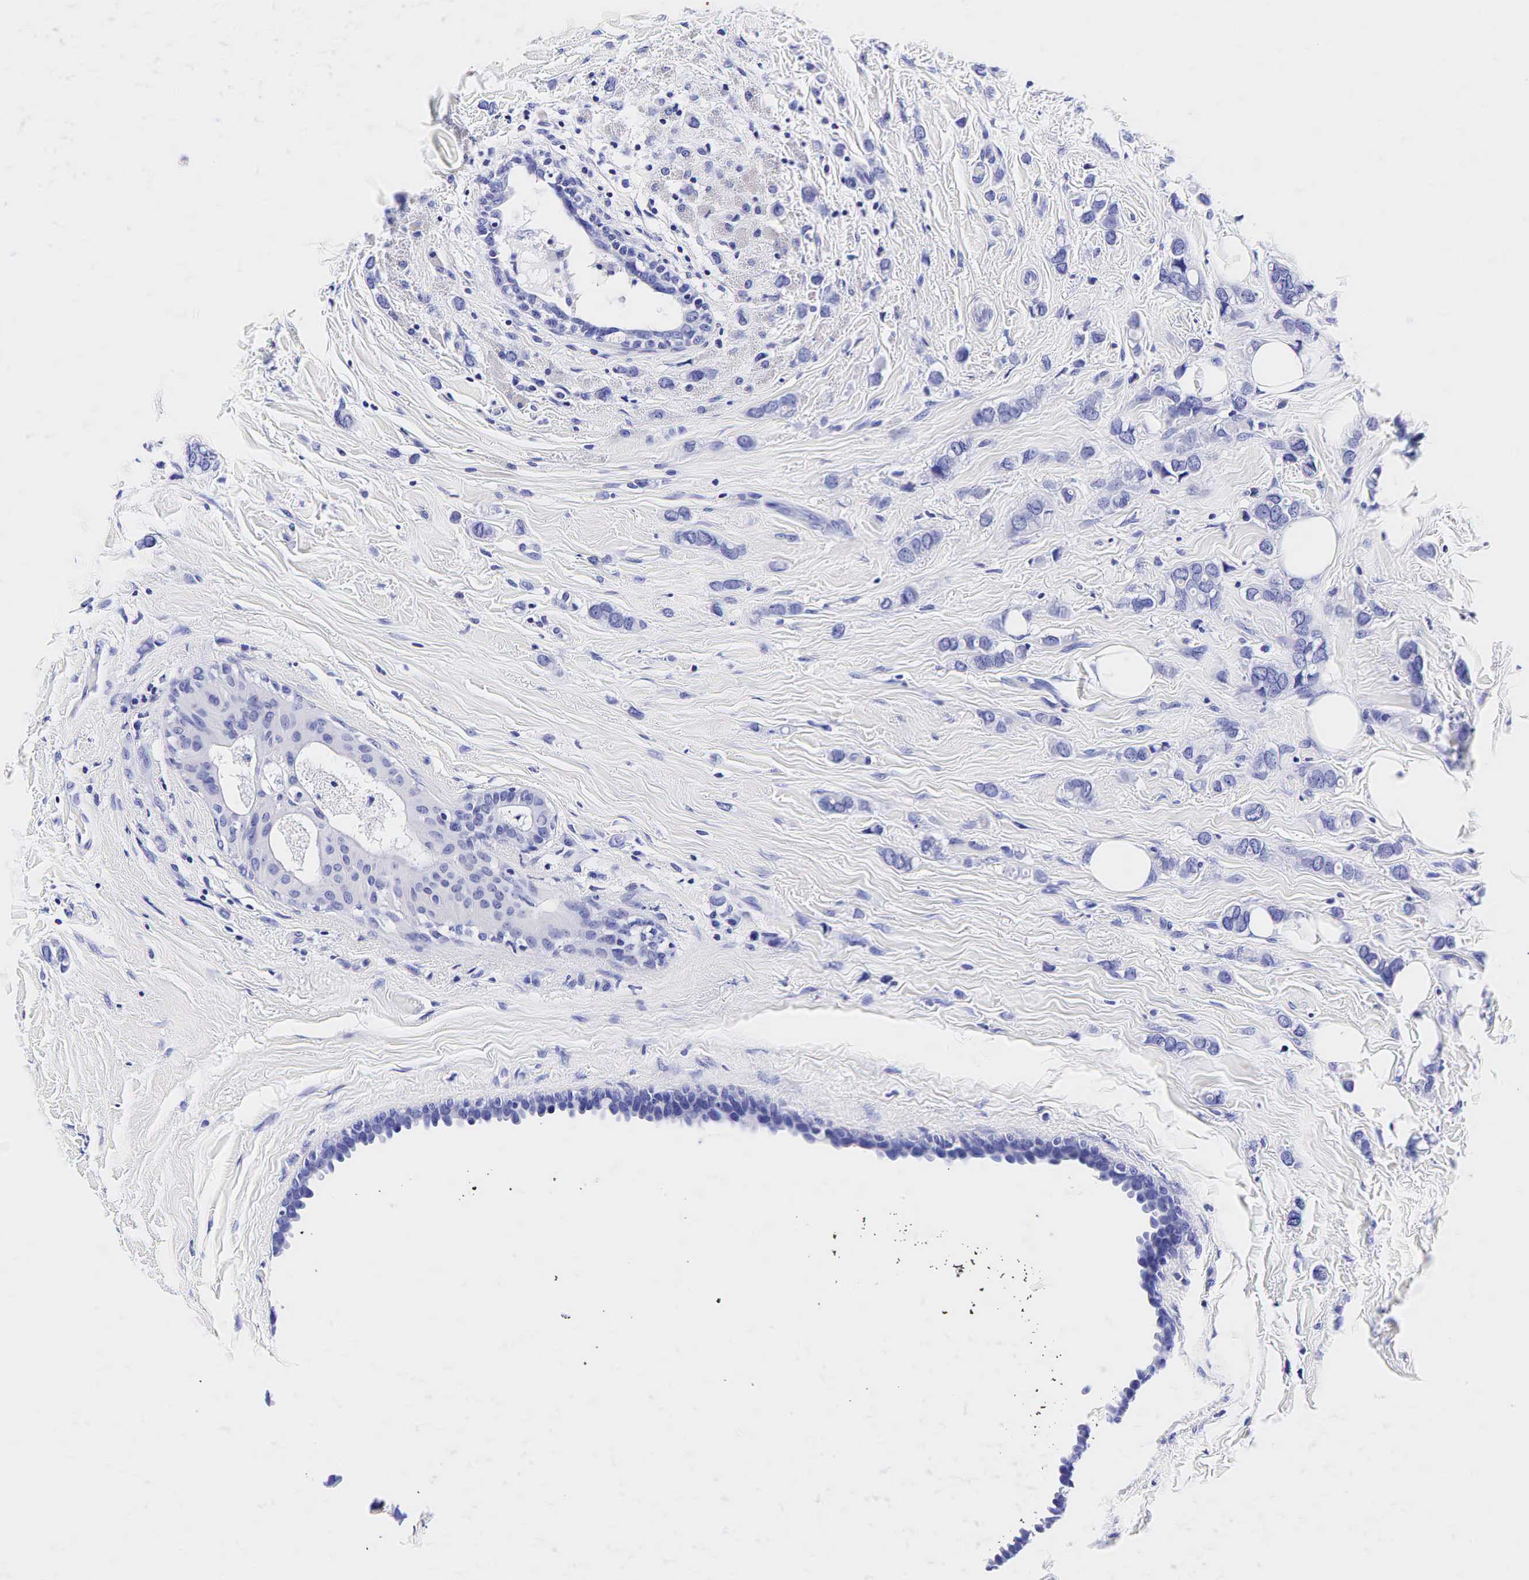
{"staining": {"intensity": "negative", "quantity": "none", "location": "none"}, "tissue": "breast cancer", "cell_type": "Tumor cells", "image_type": "cancer", "snomed": [{"axis": "morphology", "description": "Duct carcinoma"}, {"axis": "topography", "description": "Breast"}], "caption": "This is a micrograph of IHC staining of breast cancer (infiltrating ductal carcinoma), which shows no positivity in tumor cells.", "gene": "GCG", "patient": {"sex": "female", "age": 72}}